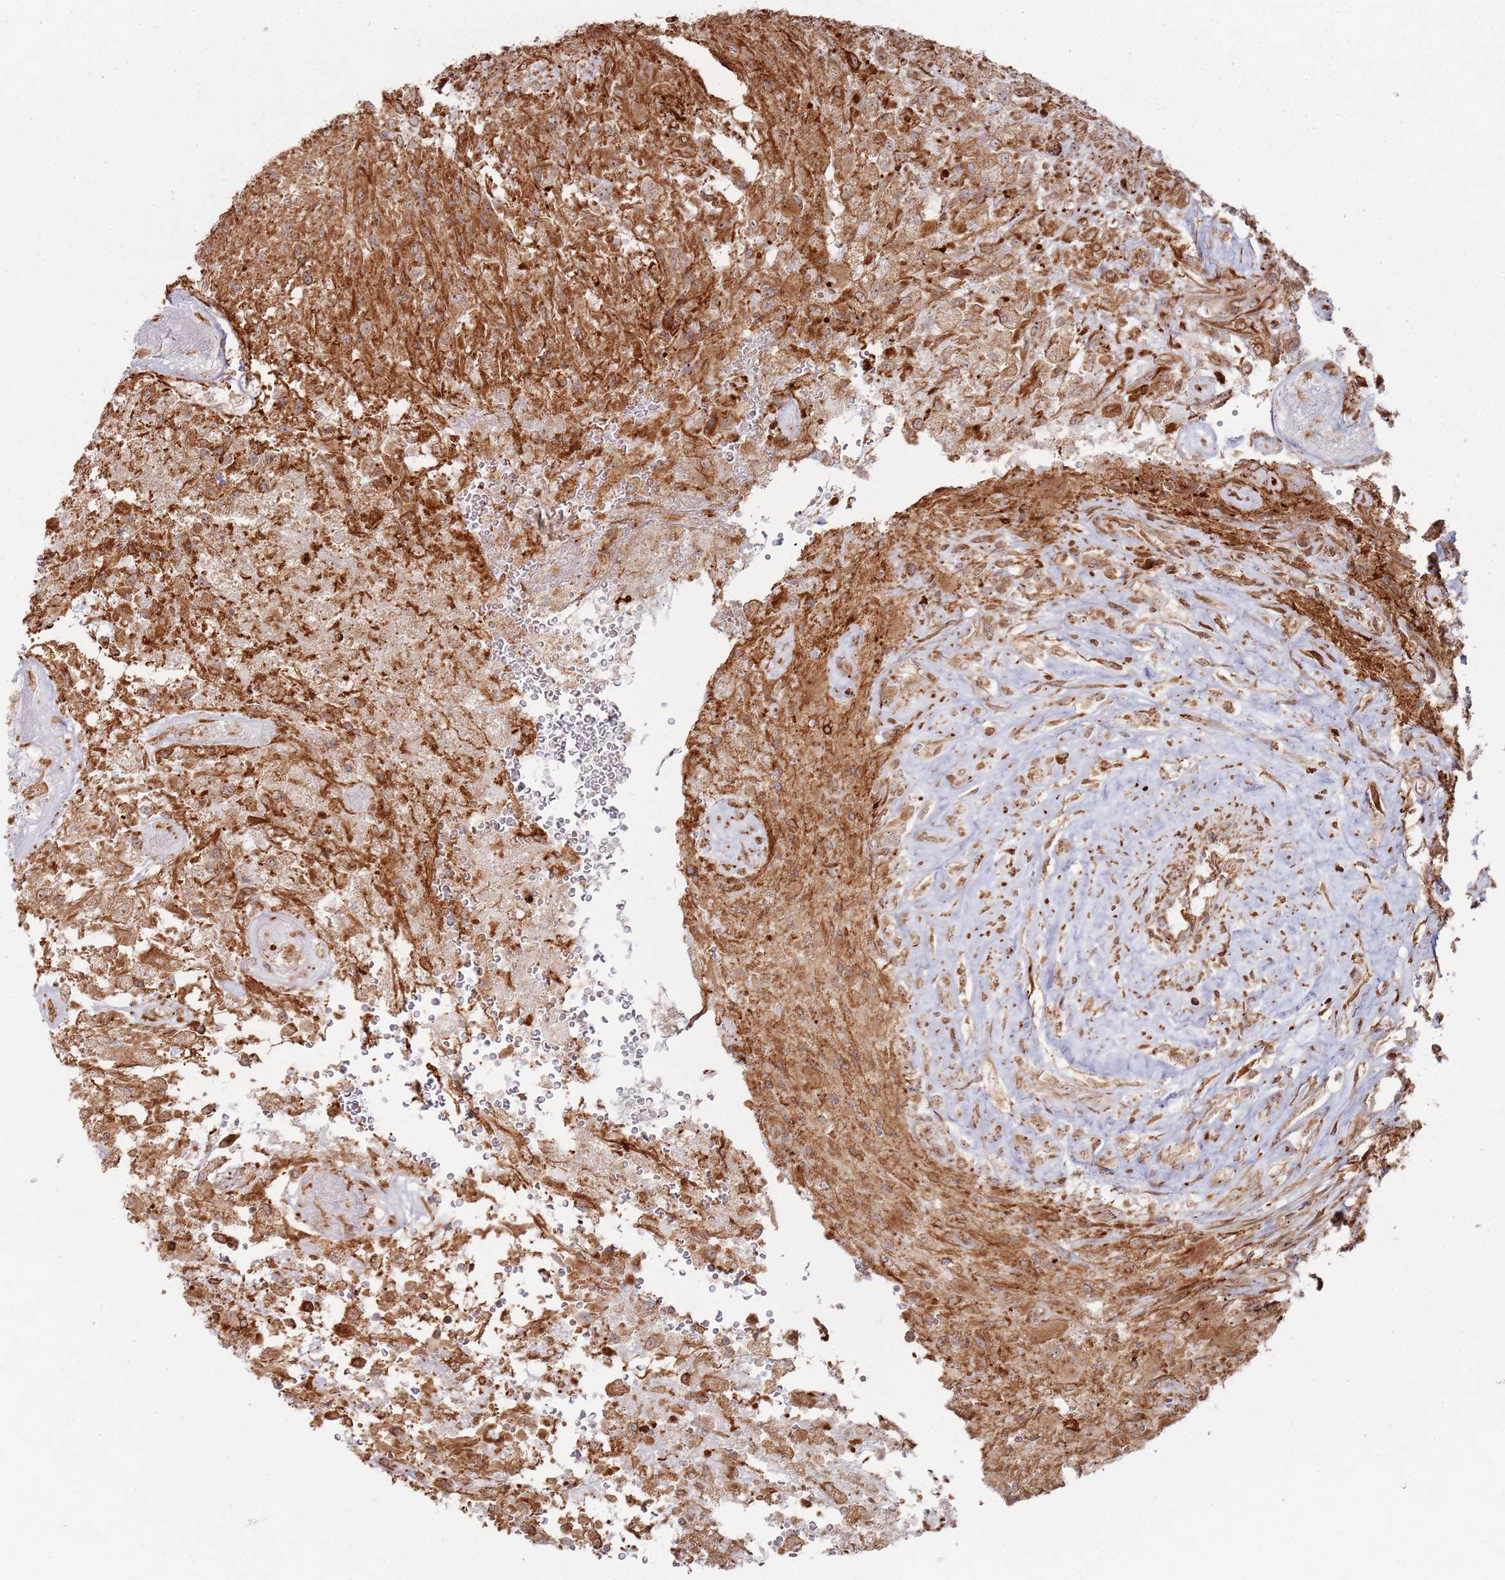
{"staining": {"intensity": "moderate", "quantity": ">75%", "location": "cytoplasmic/membranous"}, "tissue": "glioma", "cell_type": "Tumor cells", "image_type": "cancer", "snomed": [{"axis": "morphology", "description": "Glioma, malignant, High grade"}, {"axis": "topography", "description": "Brain"}], "caption": "A high-resolution histopathology image shows immunohistochemistry staining of glioma, which shows moderate cytoplasmic/membranous positivity in about >75% of tumor cells.", "gene": "PHF21A", "patient": {"sex": "male", "age": 56}}